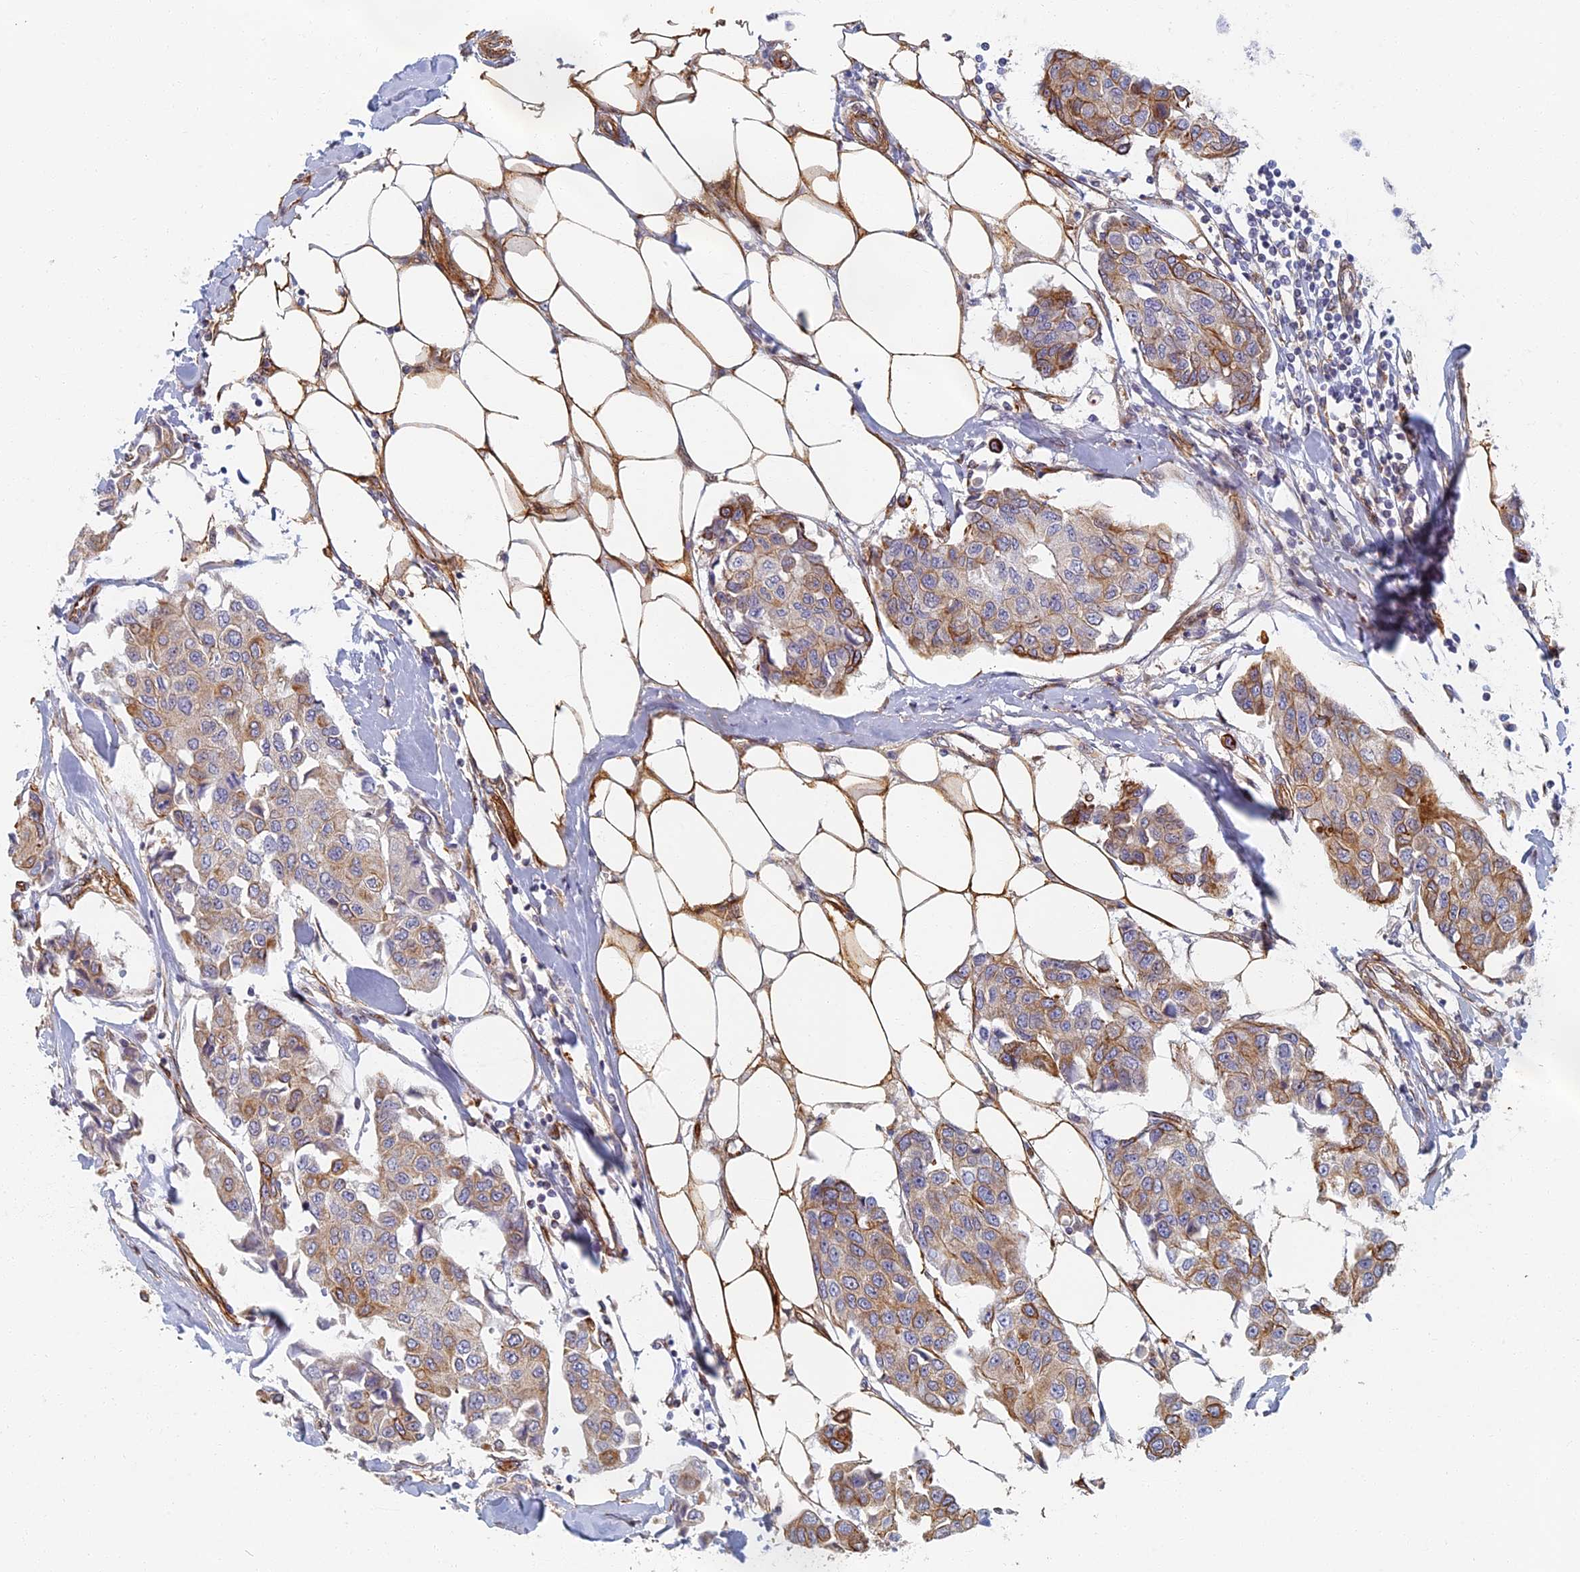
{"staining": {"intensity": "moderate", "quantity": "25%-75%", "location": "cytoplasmic/membranous"}, "tissue": "breast cancer", "cell_type": "Tumor cells", "image_type": "cancer", "snomed": [{"axis": "morphology", "description": "Duct carcinoma"}, {"axis": "topography", "description": "Breast"}], "caption": "A medium amount of moderate cytoplasmic/membranous staining is identified in approximately 25%-75% of tumor cells in breast cancer tissue.", "gene": "ABCB10", "patient": {"sex": "female", "age": 80}}